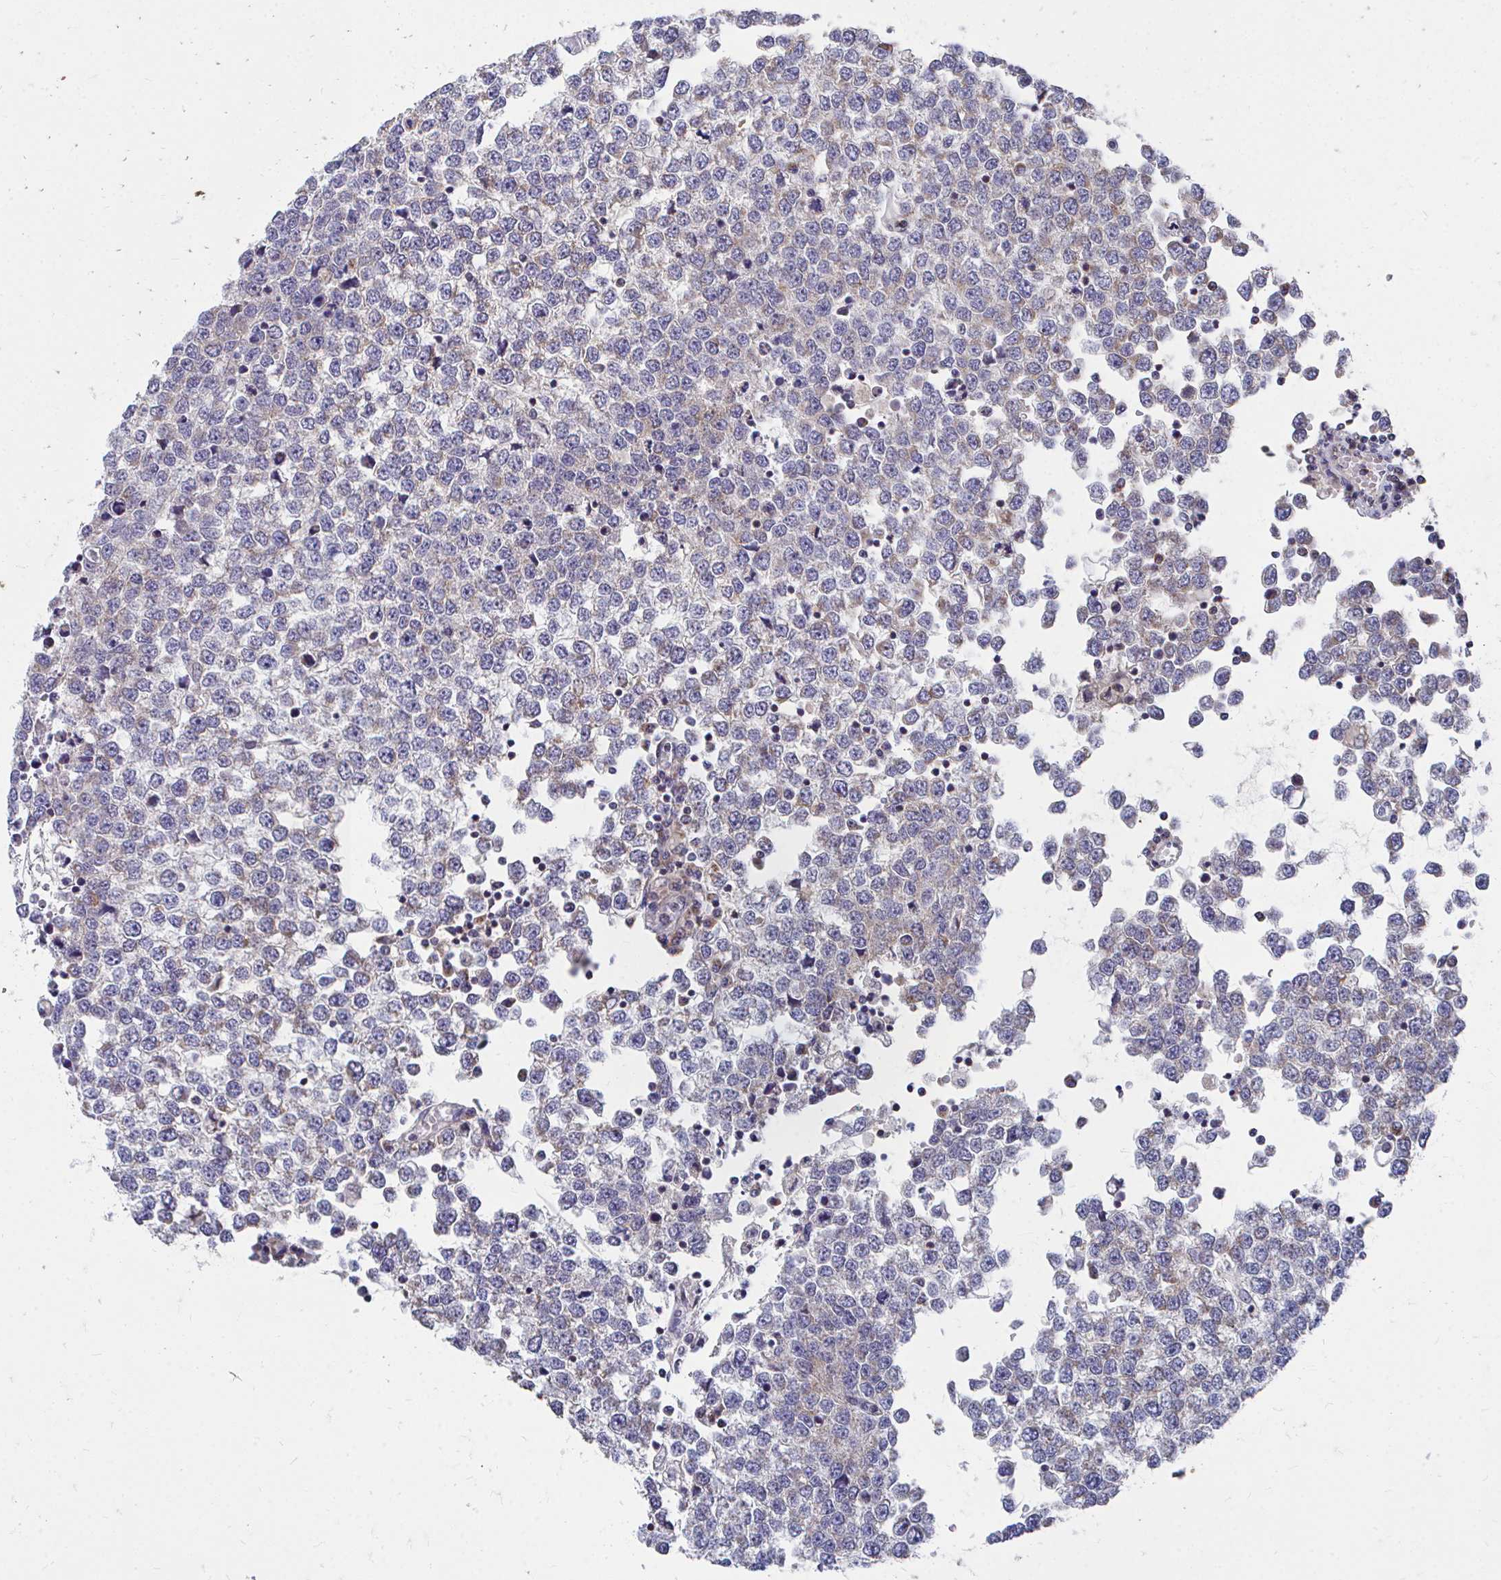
{"staining": {"intensity": "moderate", "quantity": "25%-75%", "location": "cytoplasmic/membranous"}, "tissue": "testis cancer", "cell_type": "Tumor cells", "image_type": "cancer", "snomed": [{"axis": "morphology", "description": "Seminoma, NOS"}, {"axis": "topography", "description": "Testis"}], "caption": "Protein analysis of seminoma (testis) tissue demonstrates moderate cytoplasmic/membranous staining in approximately 25%-75% of tumor cells.", "gene": "PEX3", "patient": {"sex": "male", "age": 65}}